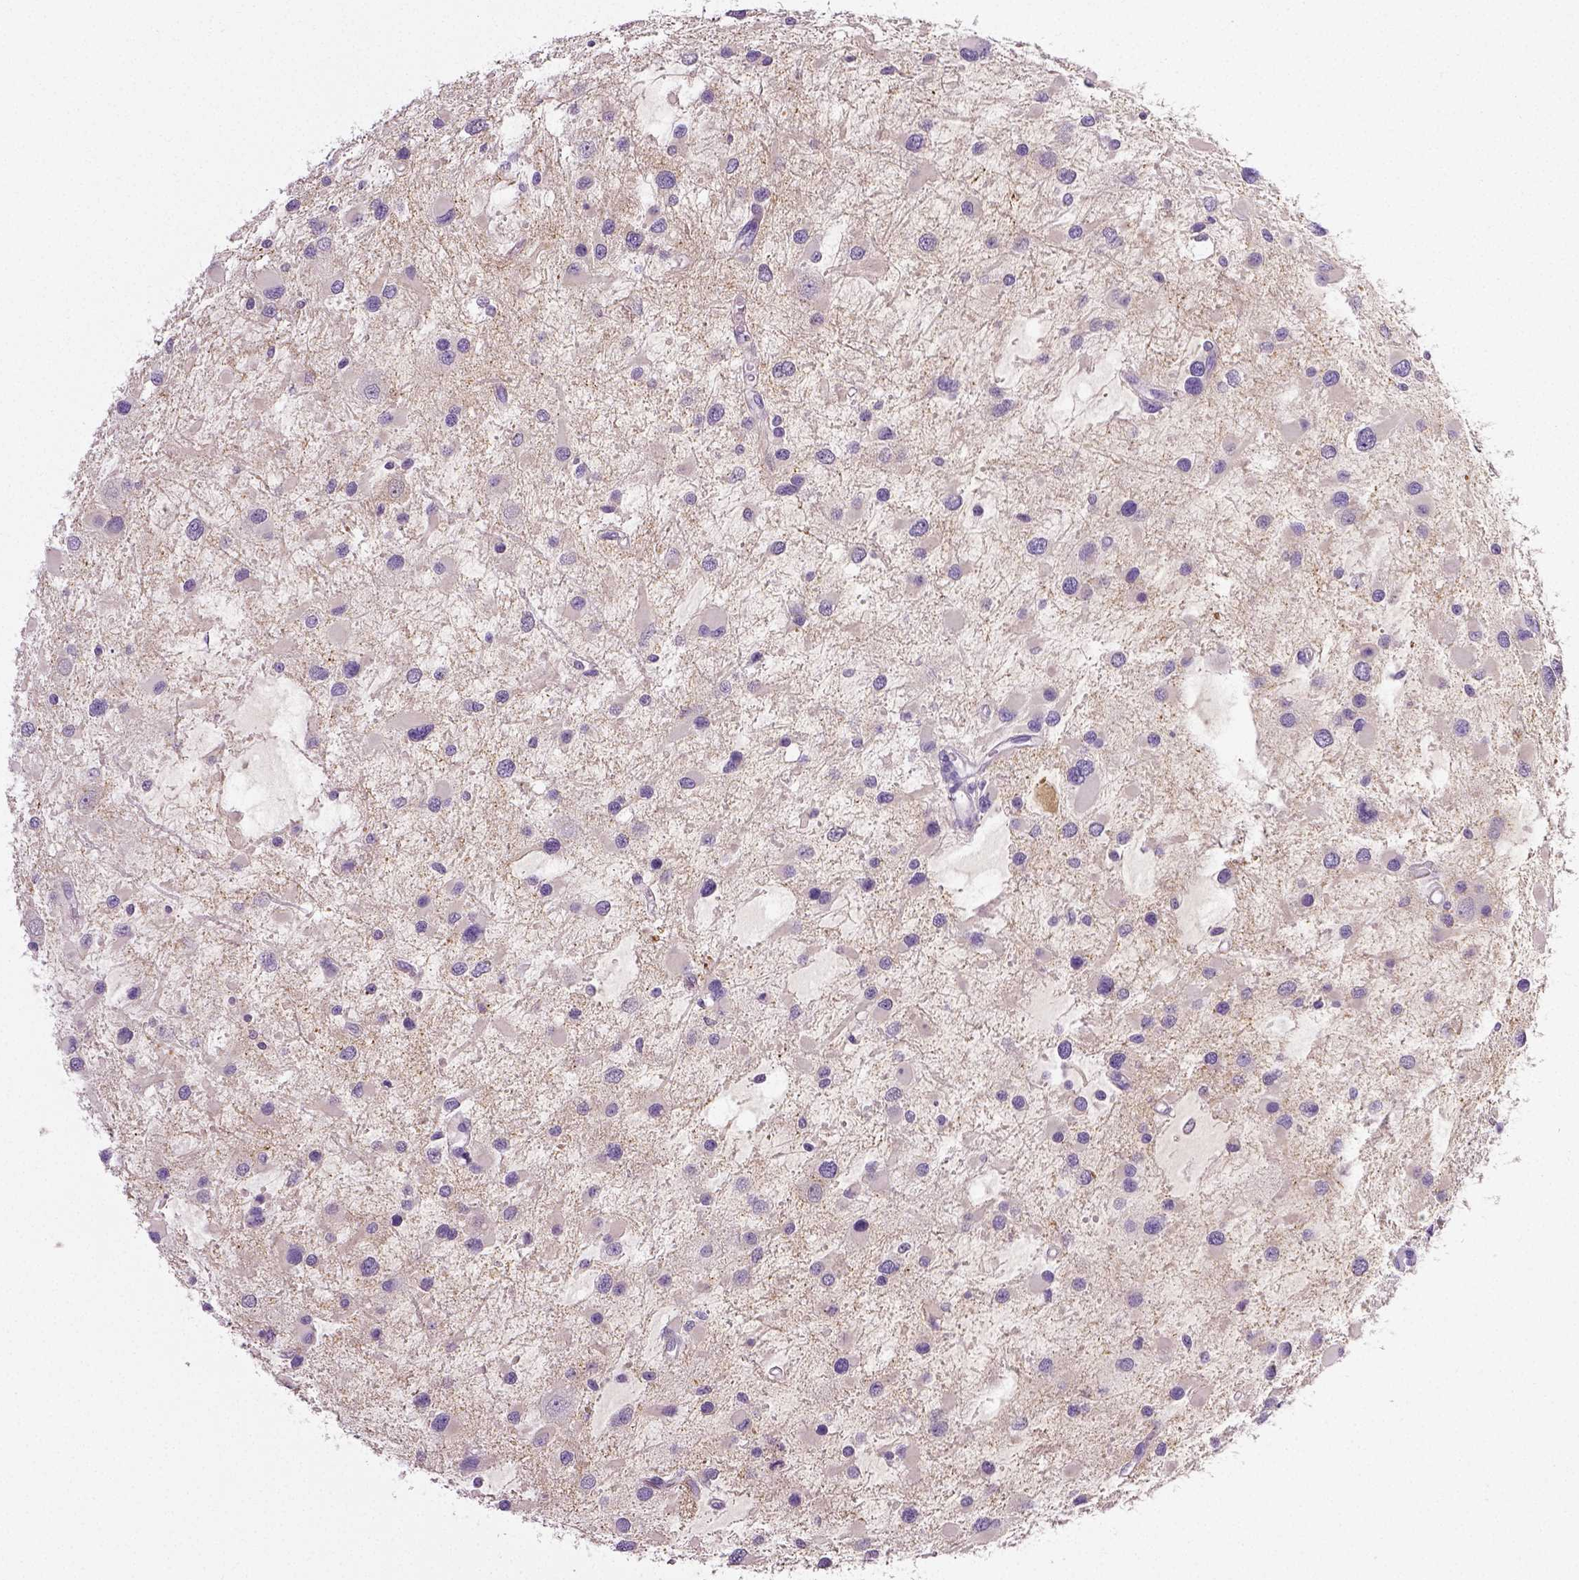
{"staining": {"intensity": "negative", "quantity": "none", "location": "none"}, "tissue": "glioma", "cell_type": "Tumor cells", "image_type": "cancer", "snomed": [{"axis": "morphology", "description": "Glioma, malignant, Low grade"}, {"axis": "topography", "description": "Brain"}], "caption": "Photomicrograph shows no protein positivity in tumor cells of malignant glioma (low-grade) tissue.", "gene": "NECAB2", "patient": {"sex": "female", "age": 32}}